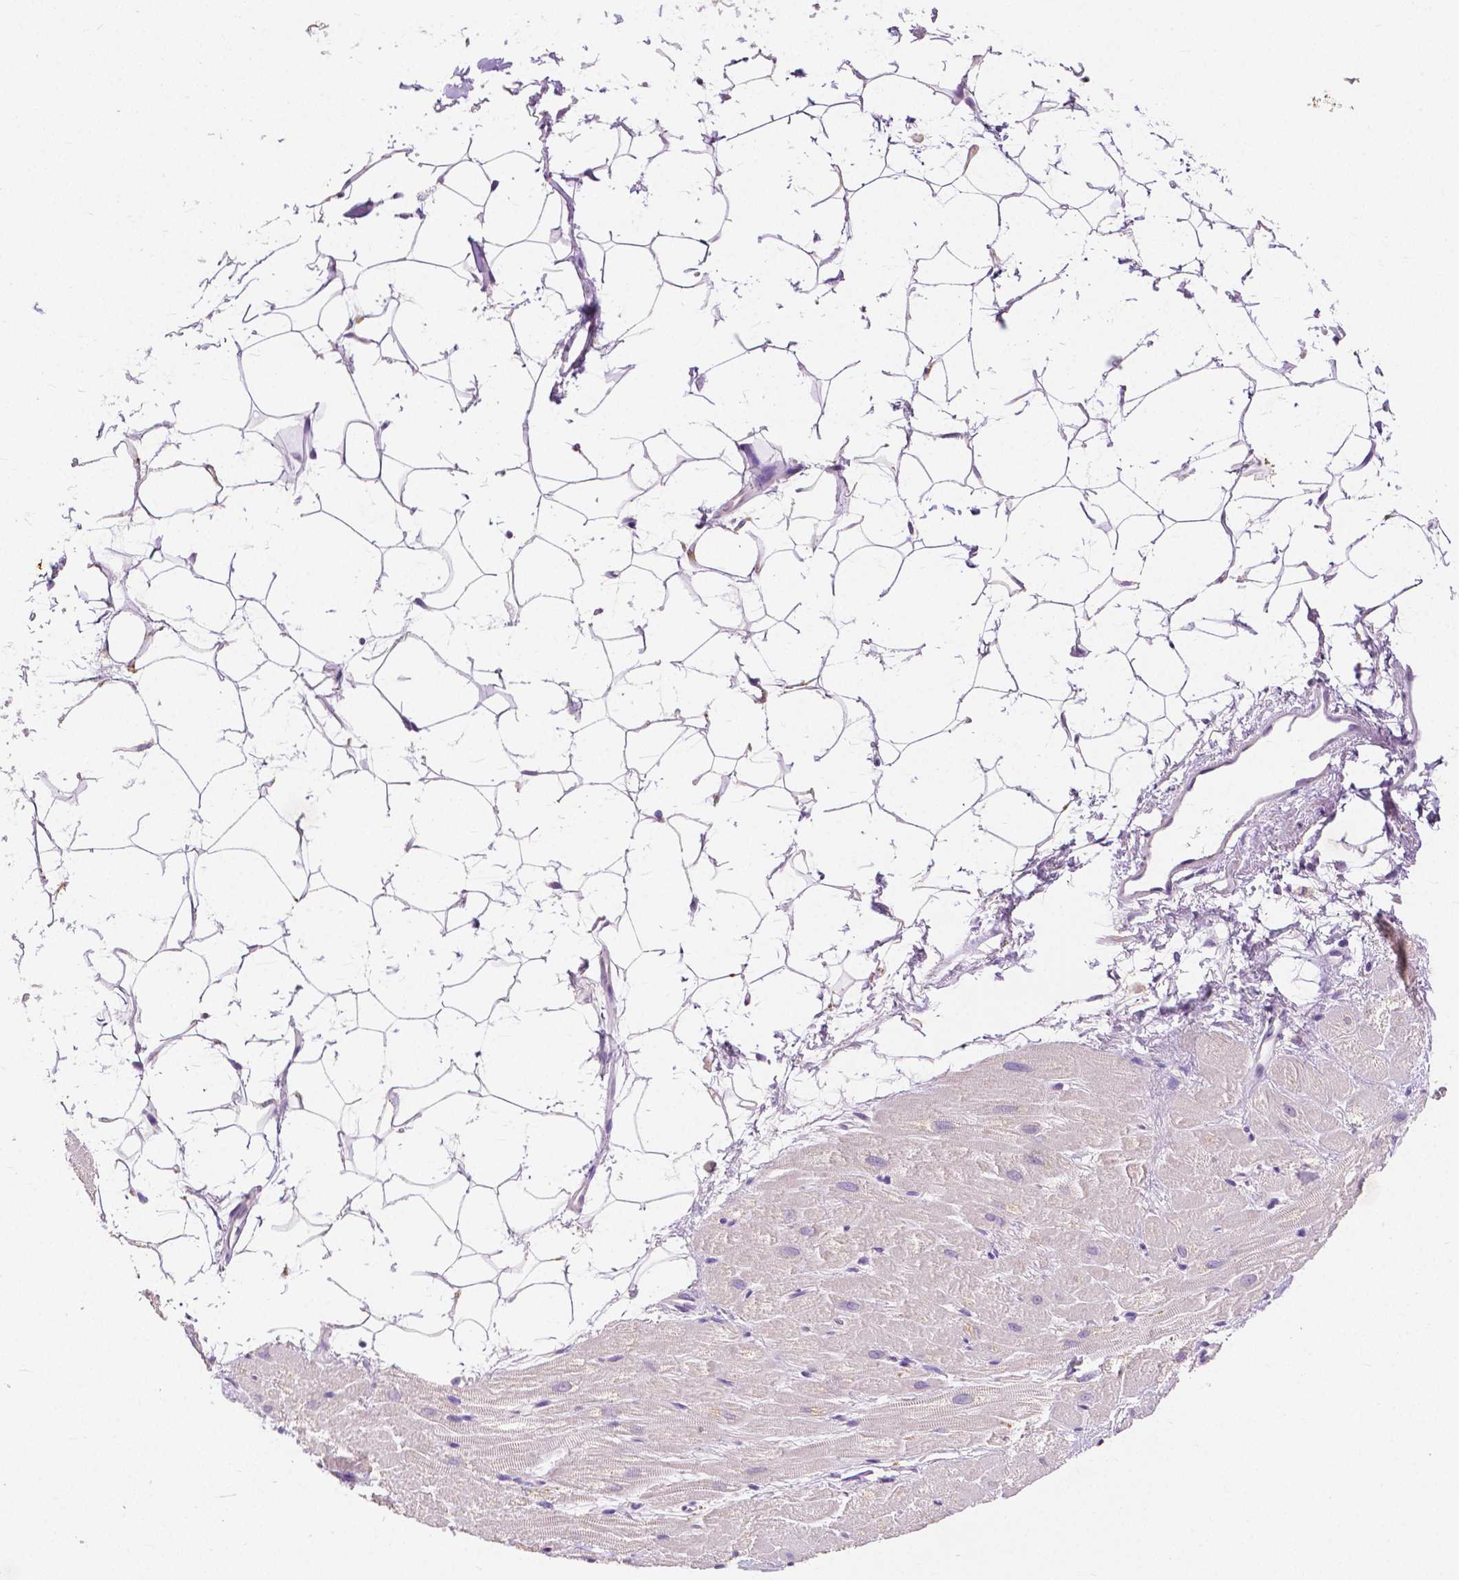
{"staining": {"intensity": "moderate", "quantity": "<25%", "location": "cytoplasmic/membranous"}, "tissue": "heart muscle", "cell_type": "Cardiomyocytes", "image_type": "normal", "snomed": [{"axis": "morphology", "description": "Normal tissue, NOS"}, {"axis": "topography", "description": "Heart"}], "caption": "Cardiomyocytes reveal low levels of moderate cytoplasmic/membranous positivity in approximately <25% of cells in unremarkable heart muscle.", "gene": "CXCR2", "patient": {"sex": "male", "age": 62}}